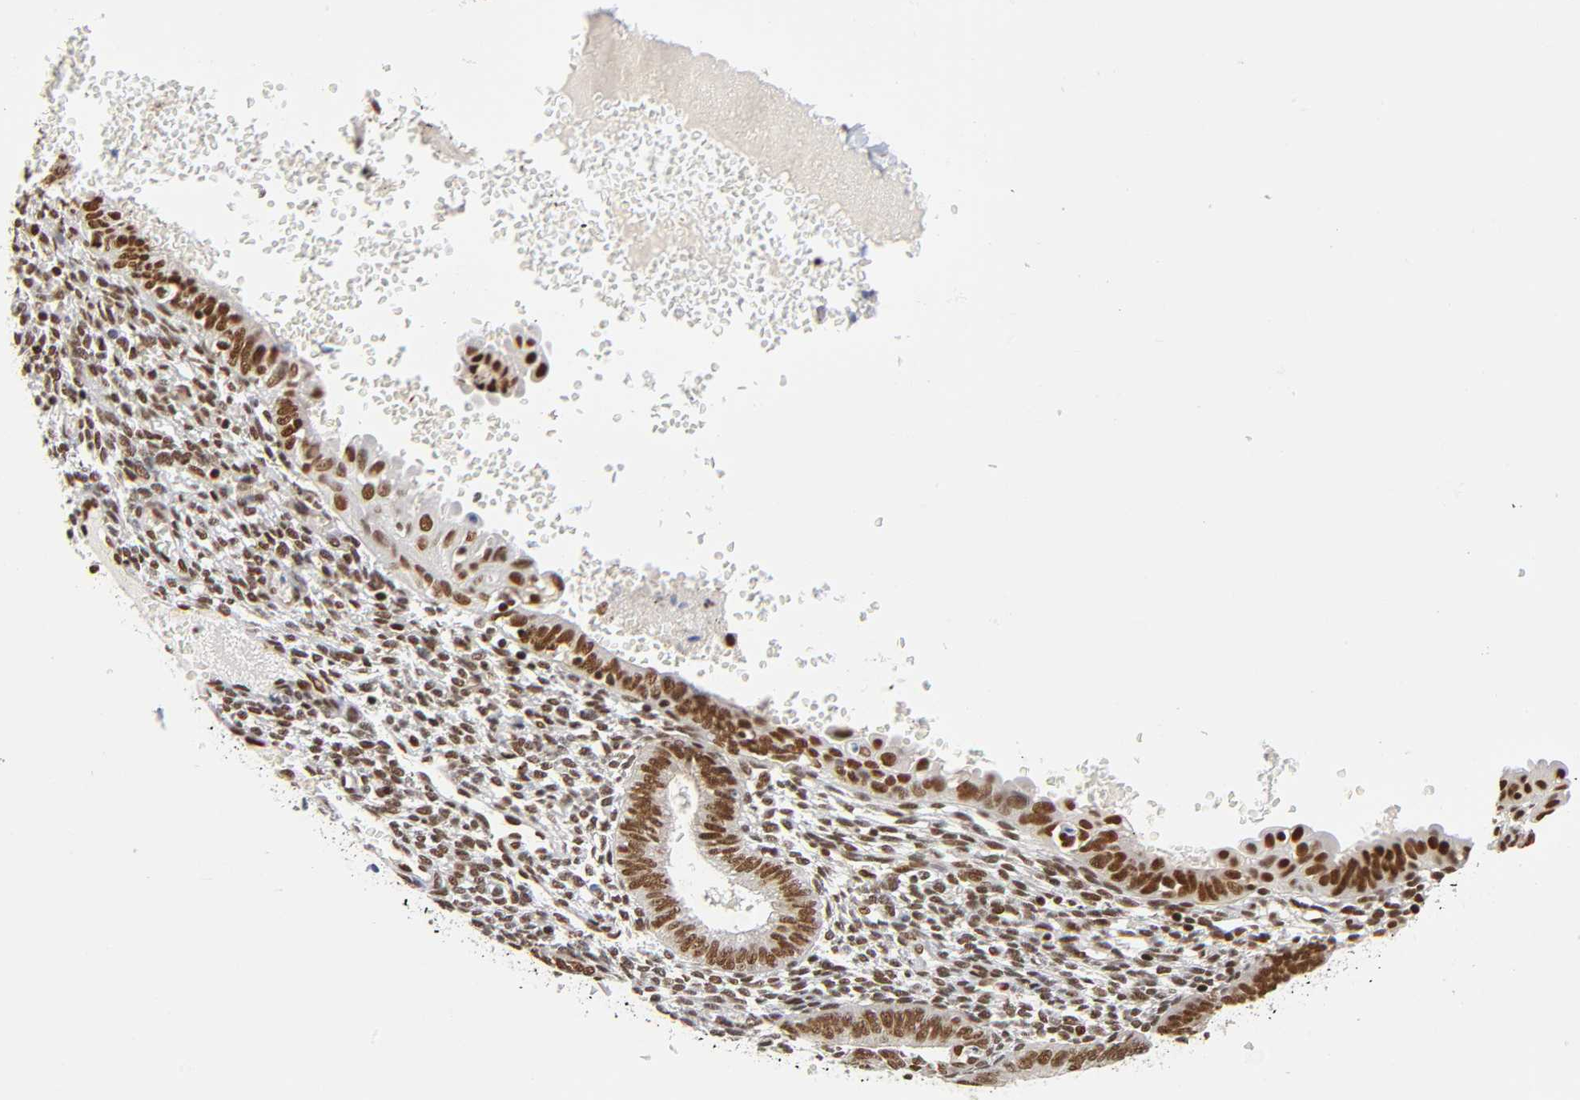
{"staining": {"intensity": "strong", "quantity": ">75%", "location": "nuclear"}, "tissue": "endometrium", "cell_type": "Cells in endometrial stroma", "image_type": "normal", "snomed": [{"axis": "morphology", "description": "Normal tissue, NOS"}, {"axis": "topography", "description": "Endometrium"}], "caption": "Protein analysis of unremarkable endometrium shows strong nuclear expression in approximately >75% of cells in endometrial stroma. The staining was performed using DAB (3,3'-diaminobenzidine), with brown indicating positive protein expression. Nuclei are stained blue with hematoxylin.", "gene": "ILKAP", "patient": {"sex": "female", "age": 61}}